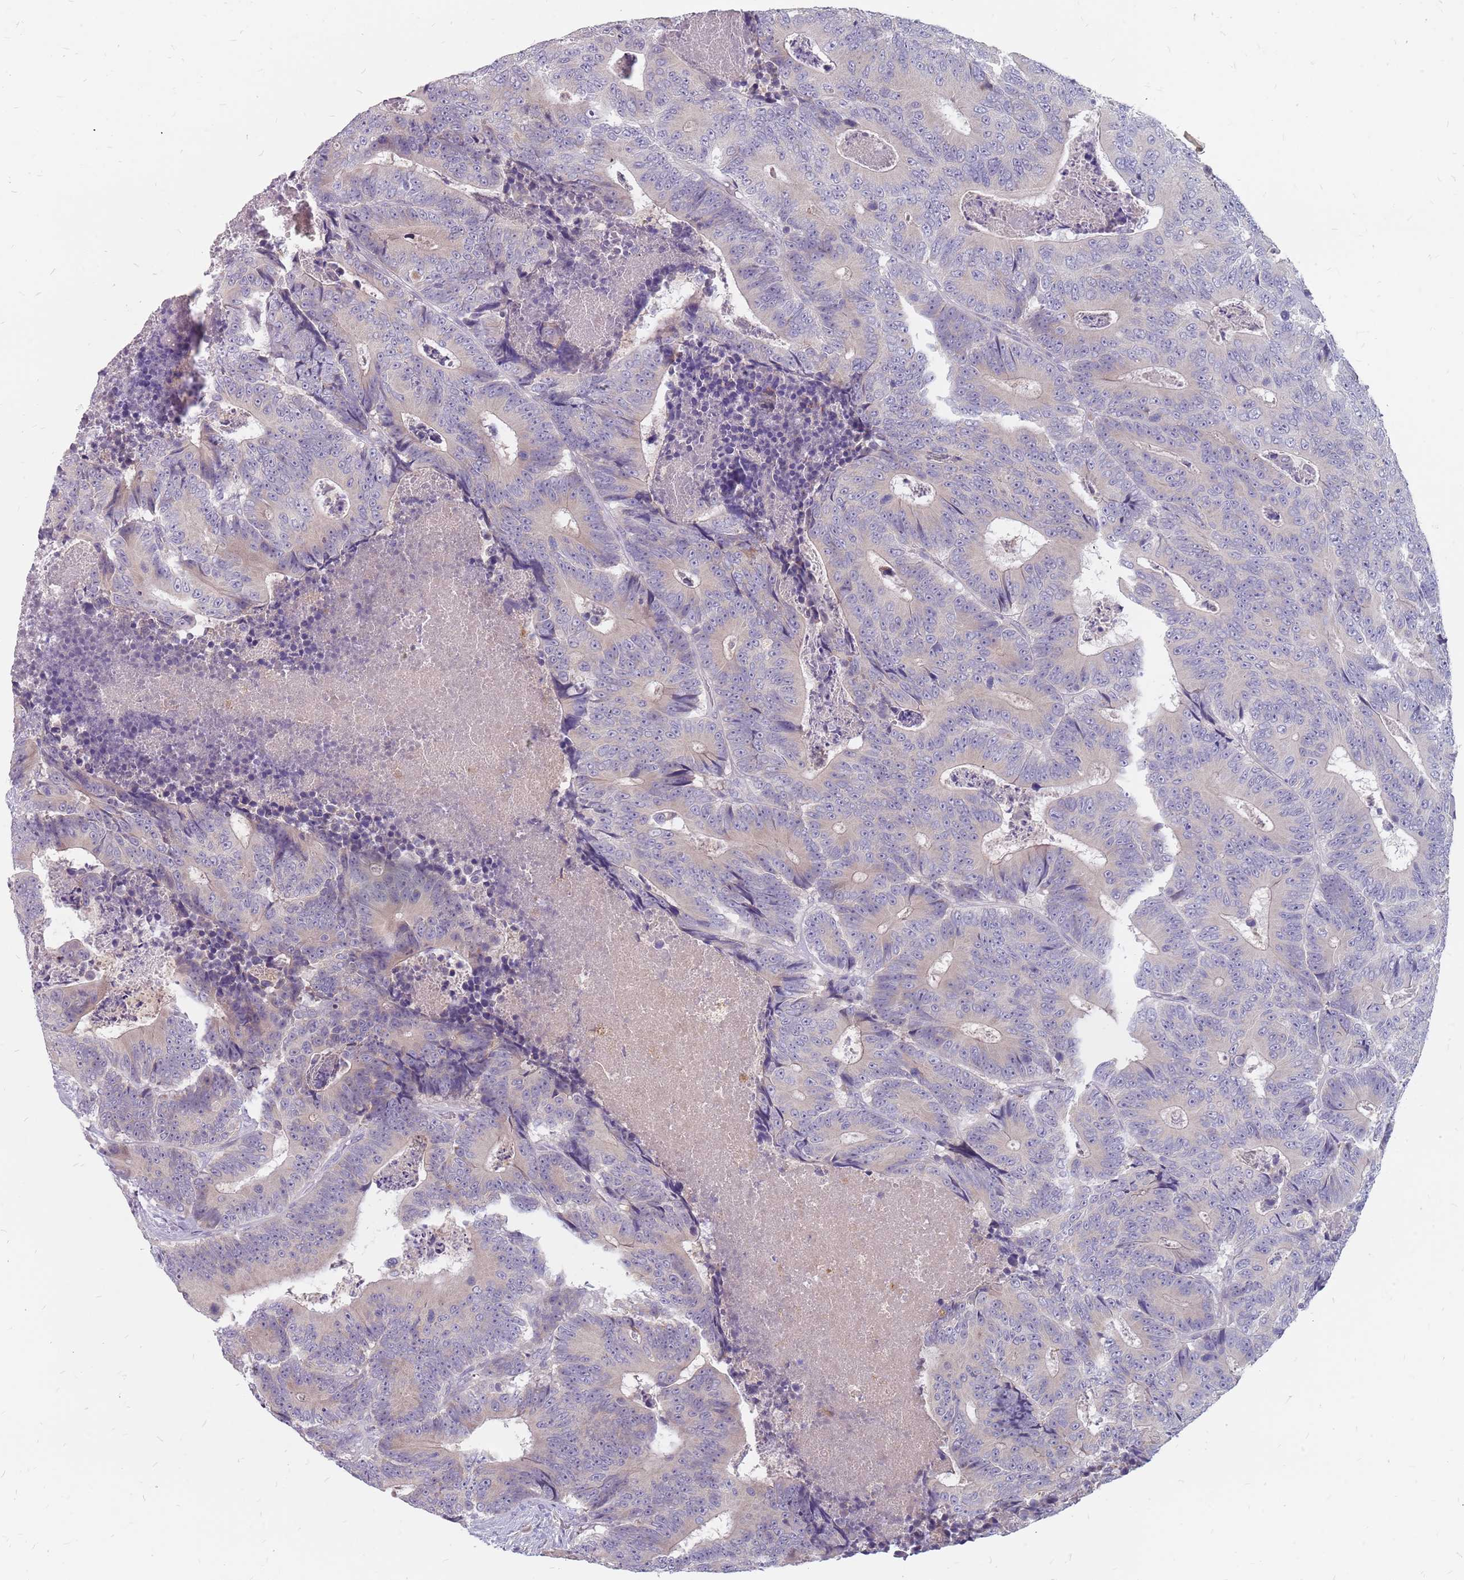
{"staining": {"intensity": "weak", "quantity": "<25%", "location": "cytoplasmic/membranous"}, "tissue": "colorectal cancer", "cell_type": "Tumor cells", "image_type": "cancer", "snomed": [{"axis": "morphology", "description": "Adenocarcinoma, NOS"}, {"axis": "topography", "description": "Colon"}], "caption": "An image of human adenocarcinoma (colorectal) is negative for staining in tumor cells.", "gene": "CMTR2", "patient": {"sex": "male", "age": 83}}